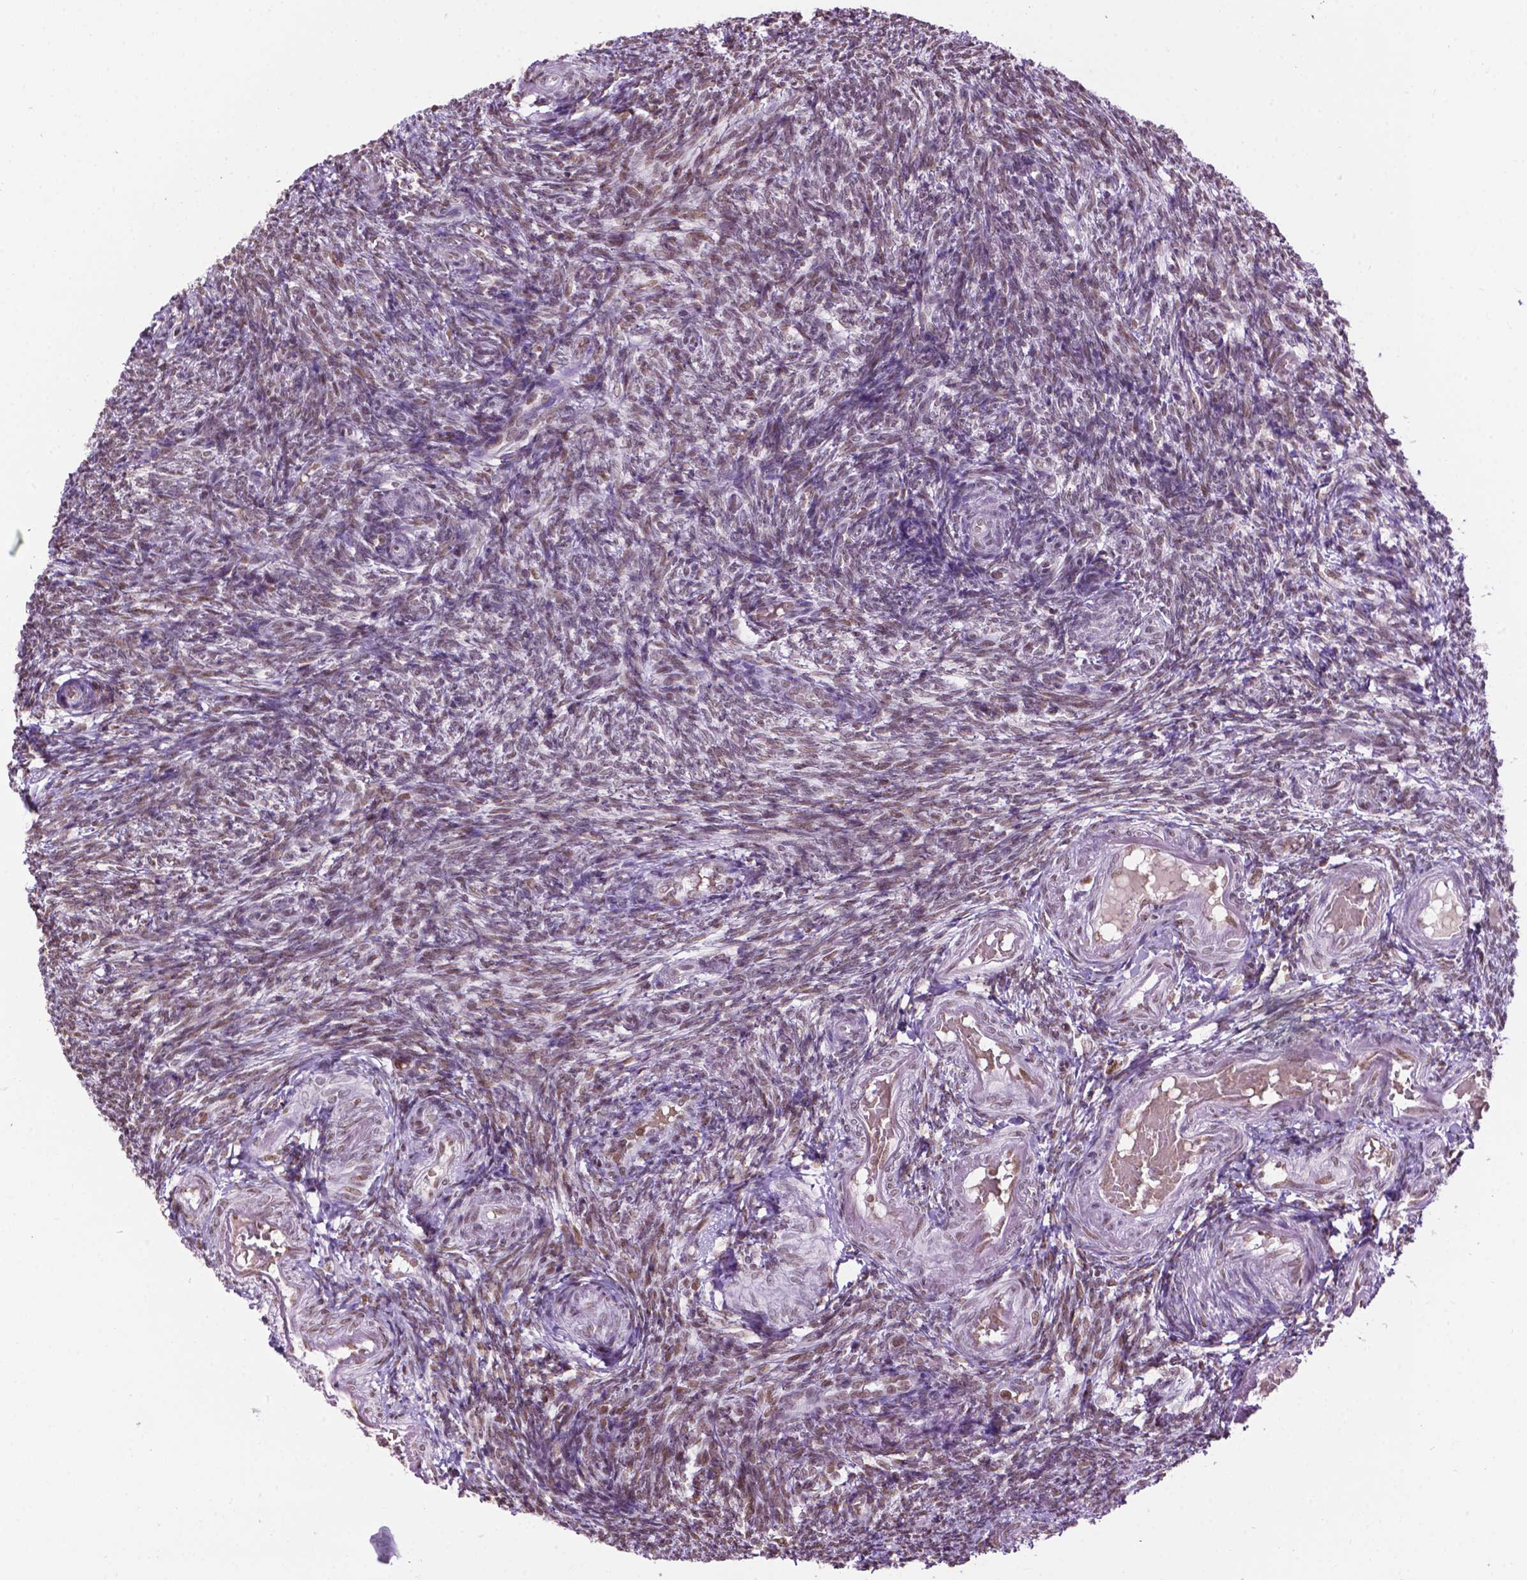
{"staining": {"intensity": "weak", "quantity": ">75%", "location": "nuclear"}, "tissue": "ovary", "cell_type": "Ovarian stroma cells", "image_type": "normal", "snomed": [{"axis": "morphology", "description": "Normal tissue, NOS"}, {"axis": "topography", "description": "Ovary"}], "caption": "Protein staining exhibits weak nuclear expression in approximately >75% of ovarian stroma cells in unremarkable ovary.", "gene": "COL23A1", "patient": {"sex": "female", "age": 39}}